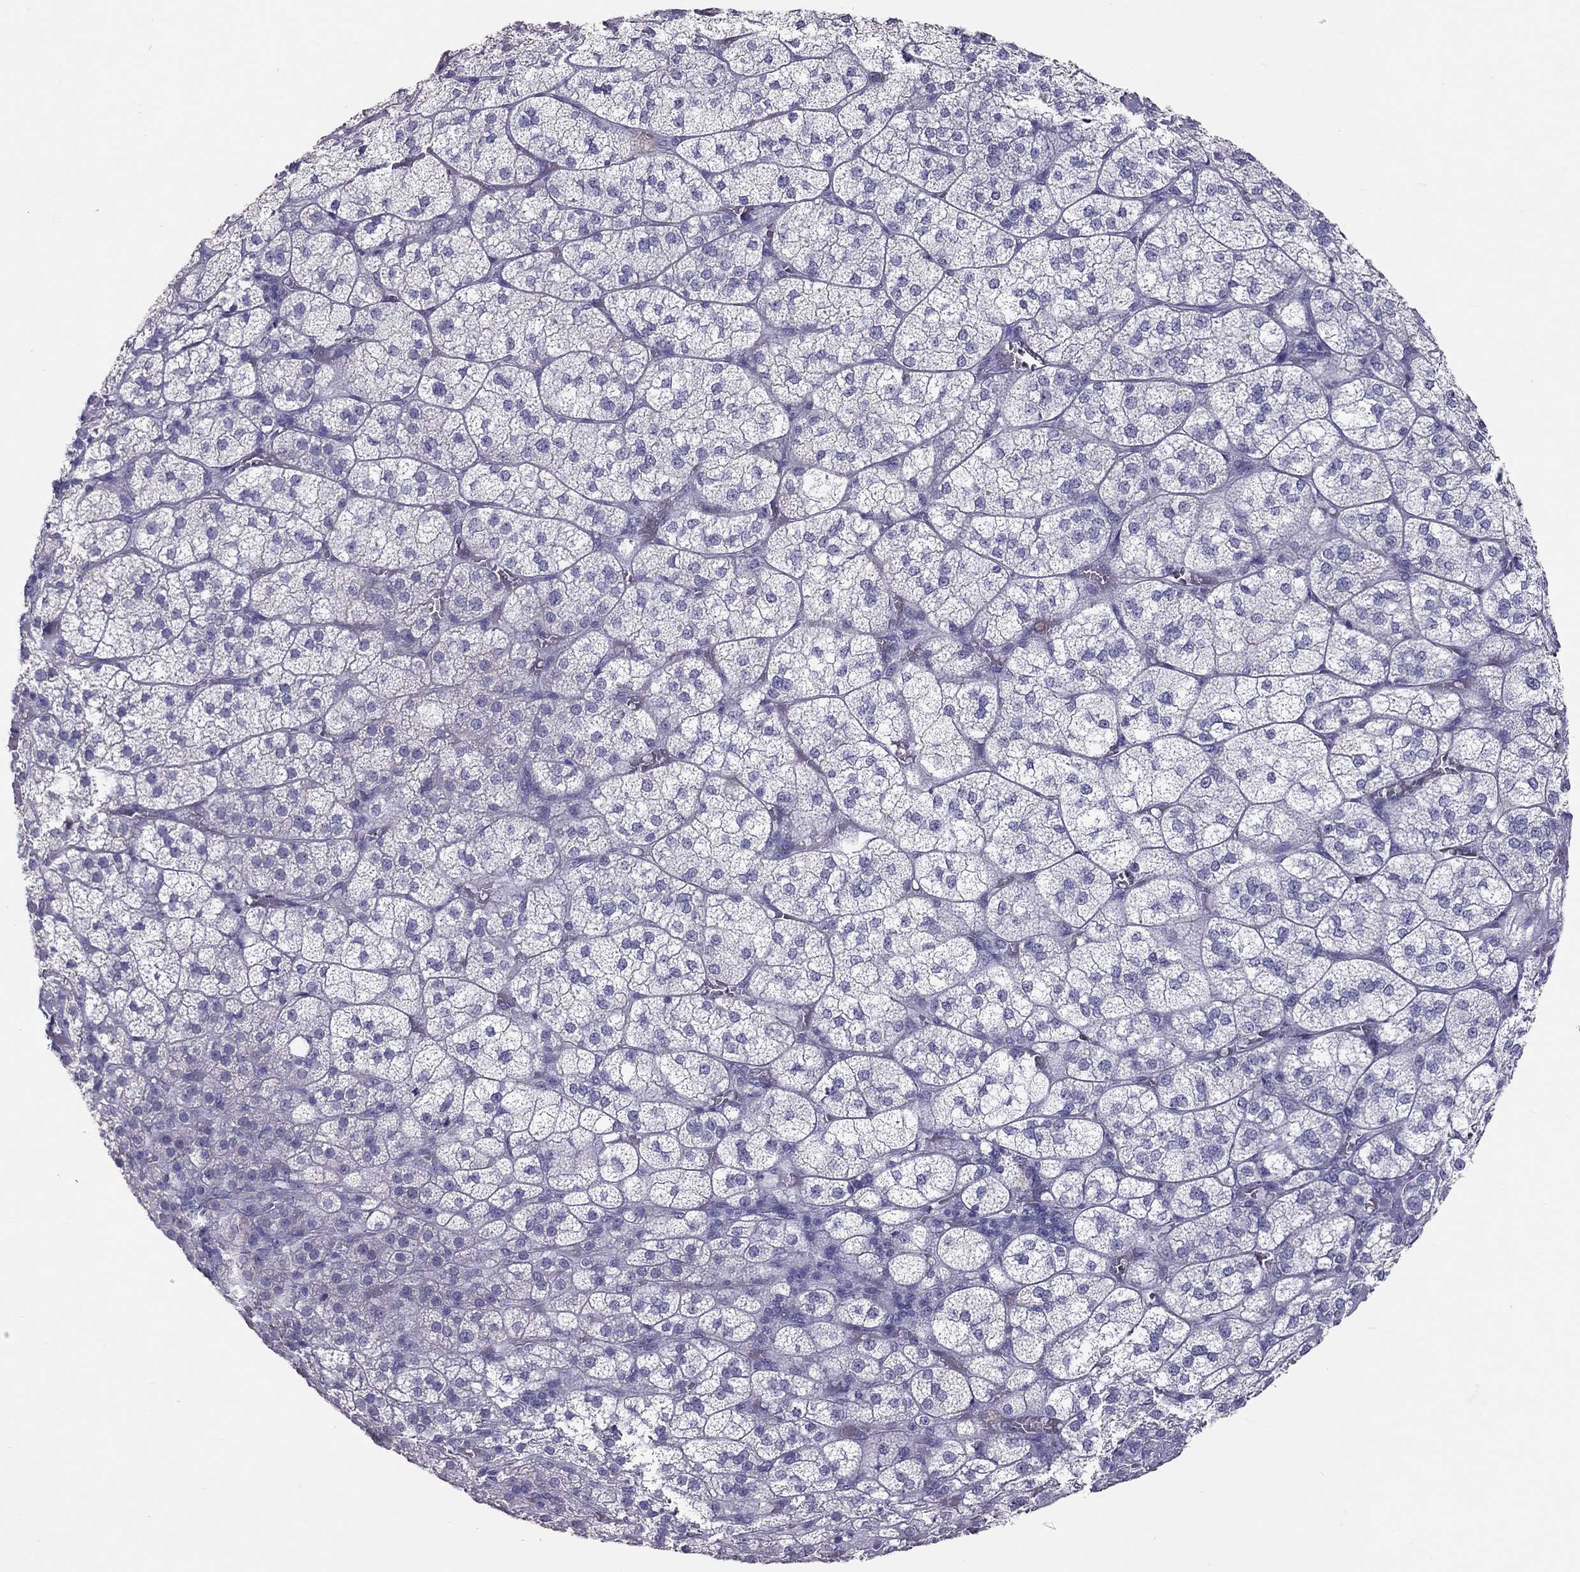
{"staining": {"intensity": "negative", "quantity": "none", "location": "none"}, "tissue": "adrenal gland", "cell_type": "Glandular cells", "image_type": "normal", "snomed": [{"axis": "morphology", "description": "Normal tissue, NOS"}, {"axis": "topography", "description": "Adrenal gland"}], "caption": "This is an IHC micrograph of benign adrenal gland. There is no positivity in glandular cells.", "gene": "IL17REL", "patient": {"sex": "female", "age": 60}}